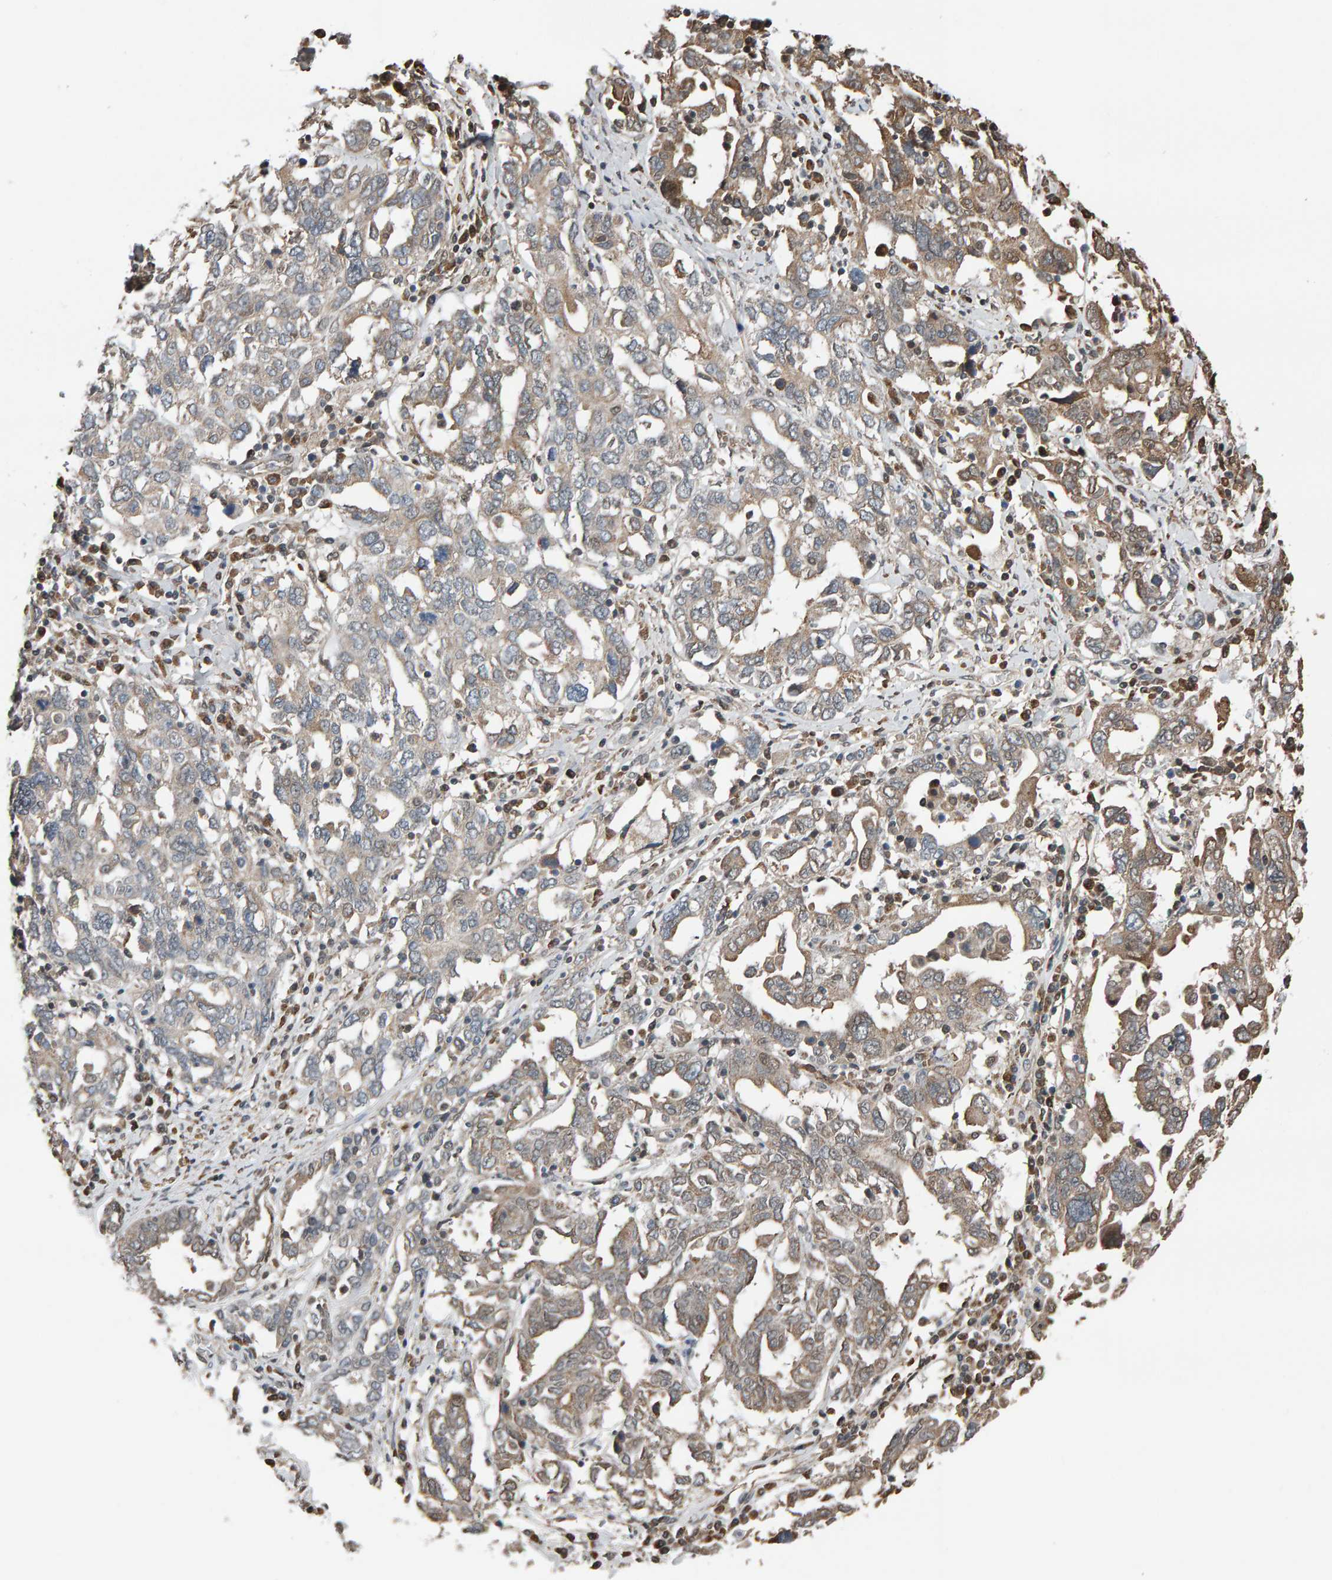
{"staining": {"intensity": "weak", "quantity": ">75%", "location": "cytoplasmic/membranous"}, "tissue": "ovarian cancer", "cell_type": "Tumor cells", "image_type": "cancer", "snomed": [{"axis": "morphology", "description": "Carcinoma, endometroid"}, {"axis": "topography", "description": "Ovary"}], "caption": "Immunohistochemistry (IHC) staining of ovarian endometroid carcinoma, which displays low levels of weak cytoplasmic/membranous staining in about >75% of tumor cells indicating weak cytoplasmic/membranous protein positivity. The staining was performed using DAB (brown) for protein detection and nuclei were counterstained in hematoxylin (blue).", "gene": "COASY", "patient": {"sex": "female", "age": 62}}